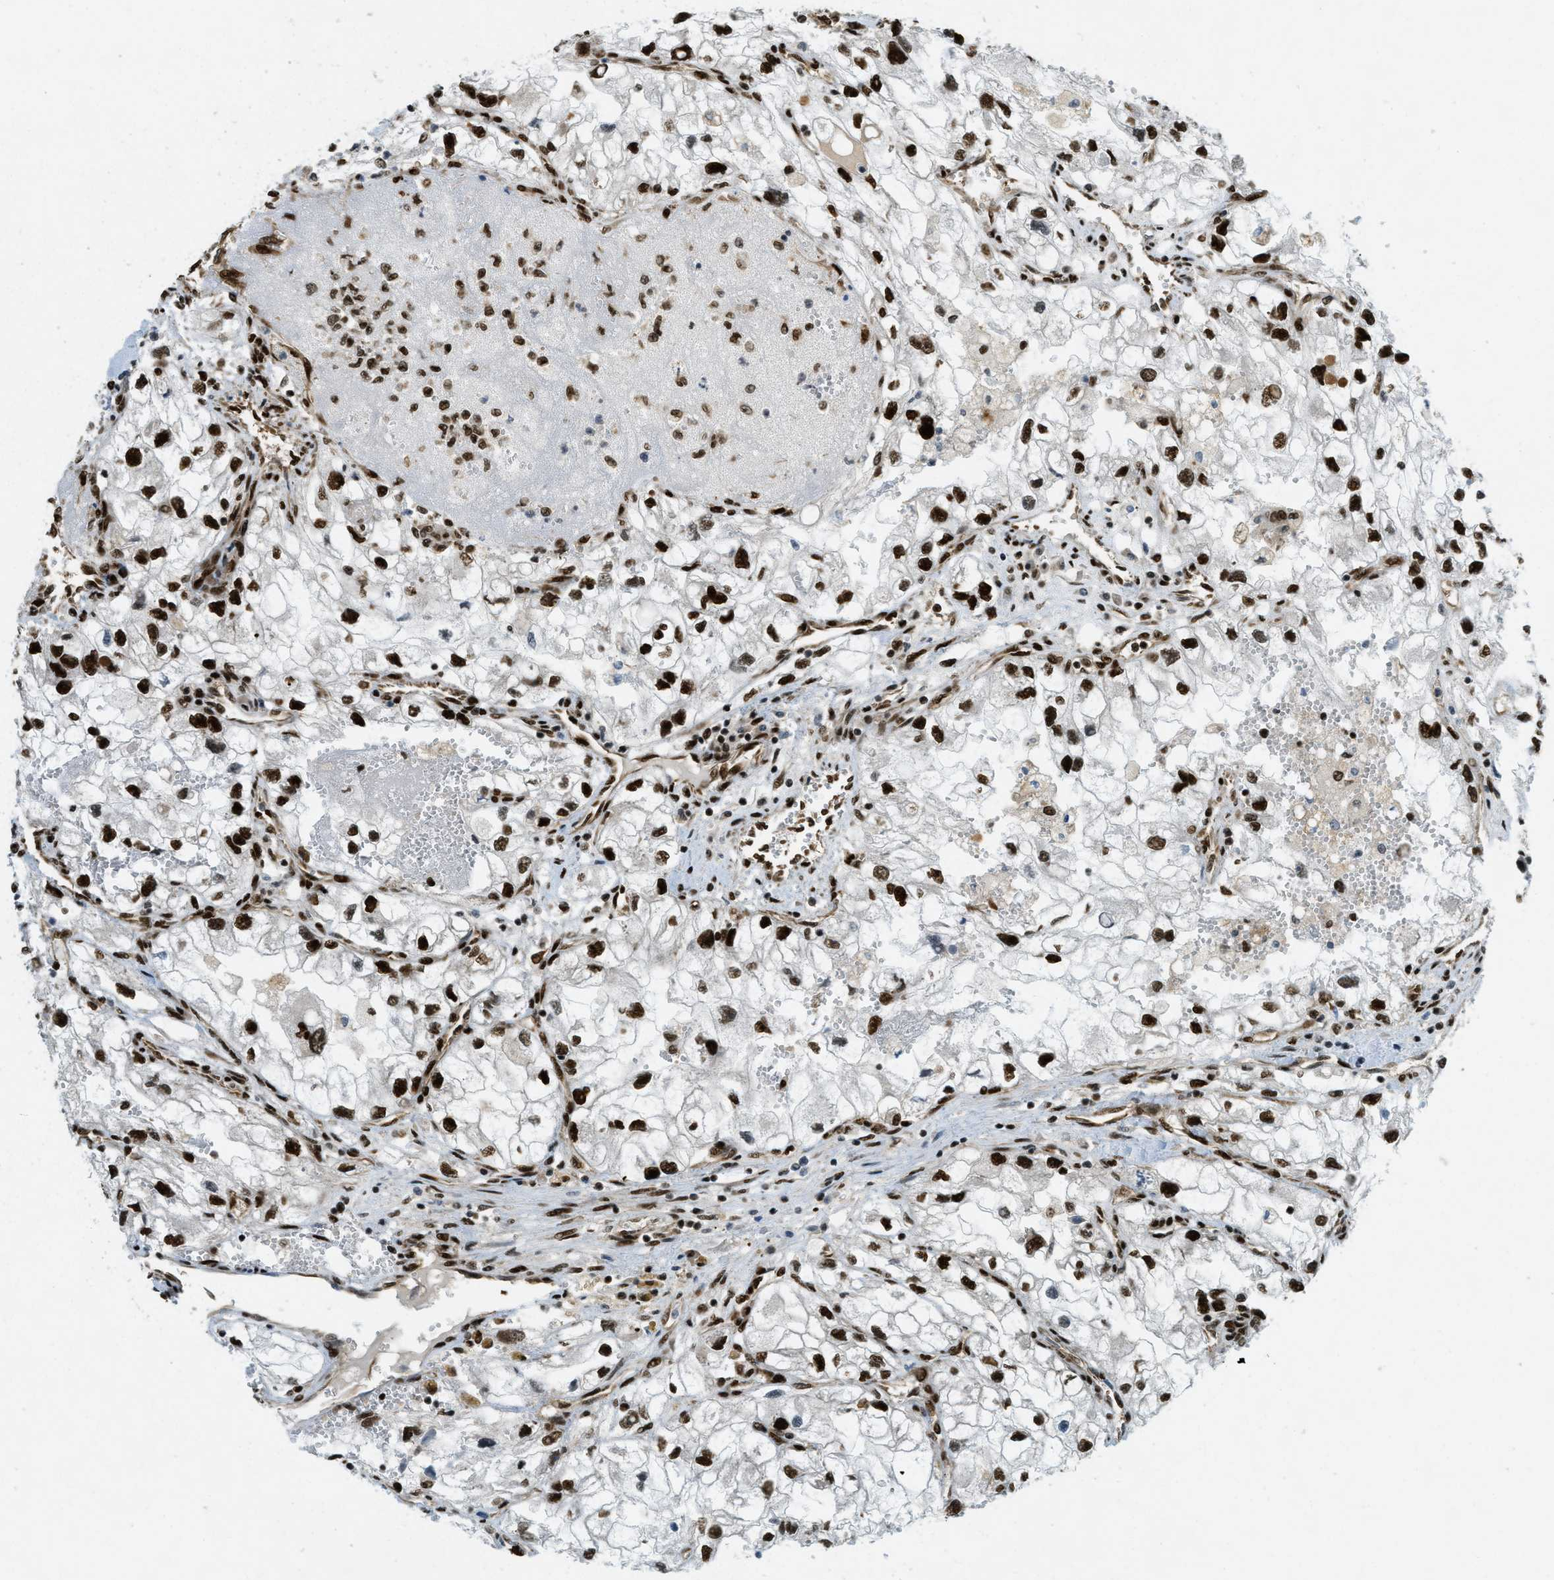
{"staining": {"intensity": "strong", "quantity": ">75%", "location": "nuclear"}, "tissue": "renal cancer", "cell_type": "Tumor cells", "image_type": "cancer", "snomed": [{"axis": "morphology", "description": "Adenocarcinoma, NOS"}, {"axis": "topography", "description": "Kidney"}], "caption": "Protein expression analysis of renal cancer exhibits strong nuclear expression in about >75% of tumor cells.", "gene": "ZFR", "patient": {"sex": "female", "age": 70}}